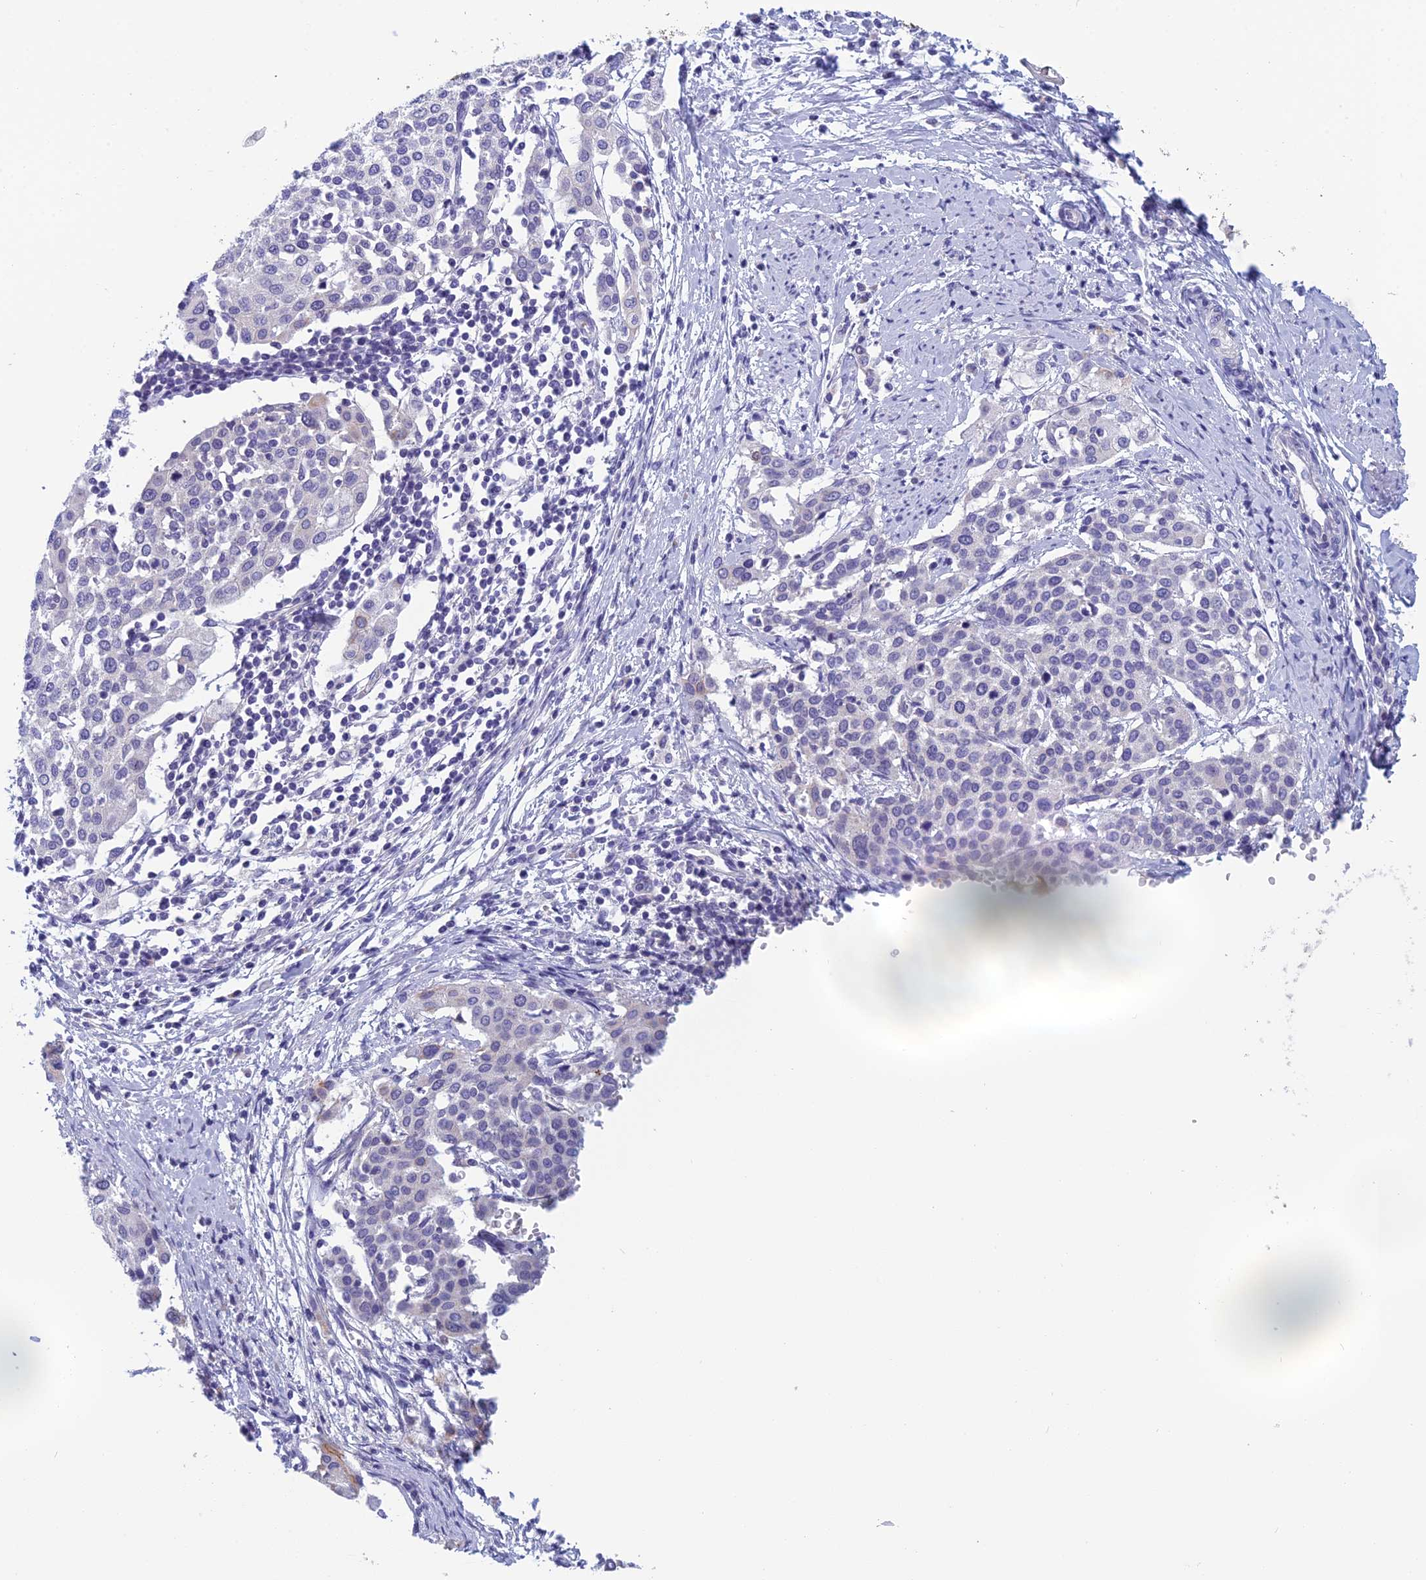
{"staining": {"intensity": "negative", "quantity": "none", "location": "none"}, "tissue": "cervical cancer", "cell_type": "Tumor cells", "image_type": "cancer", "snomed": [{"axis": "morphology", "description": "Squamous cell carcinoma, NOS"}, {"axis": "topography", "description": "Cervix"}], "caption": "Tumor cells are negative for protein expression in human squamous cell carcinoma (cervical).", "gene": "RBM41", "patient": {"sex": "female", "age": 44}}